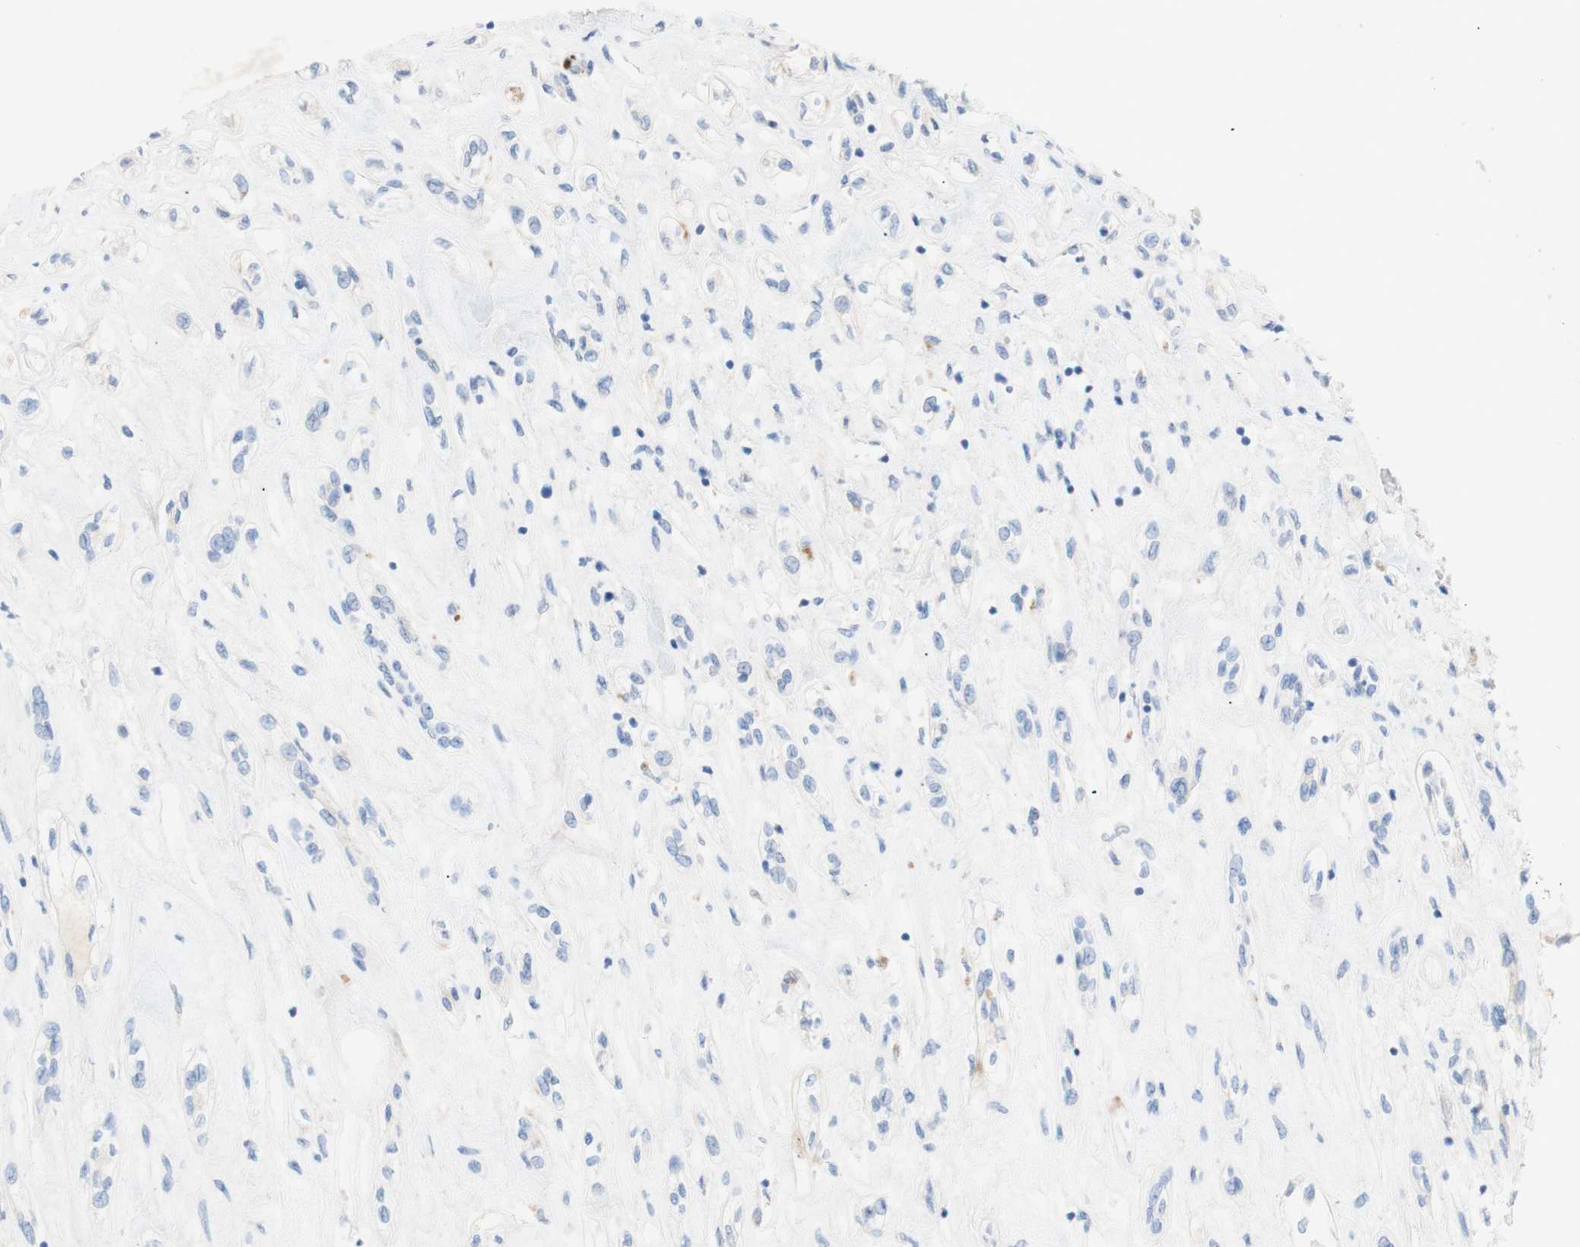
{"staining": {"intensity": "negative", "quantity": "none", "location": "none"}, "tissue": "renal cancer", "cell_type": "Tumor cells", "image_type": "cancer", "snomed": [{"axis": "morphology", "description": "Adenocarcinoma, NOS"}, {"axis": "topography", "description": "Kidney"}], "caption": "Immunohistochemical staining of adenocarcinoma (renal) shows no significant positivity in tumor cells.", "gene": "TMIGD2", "patient": {"sex": "female", "age": 70}}